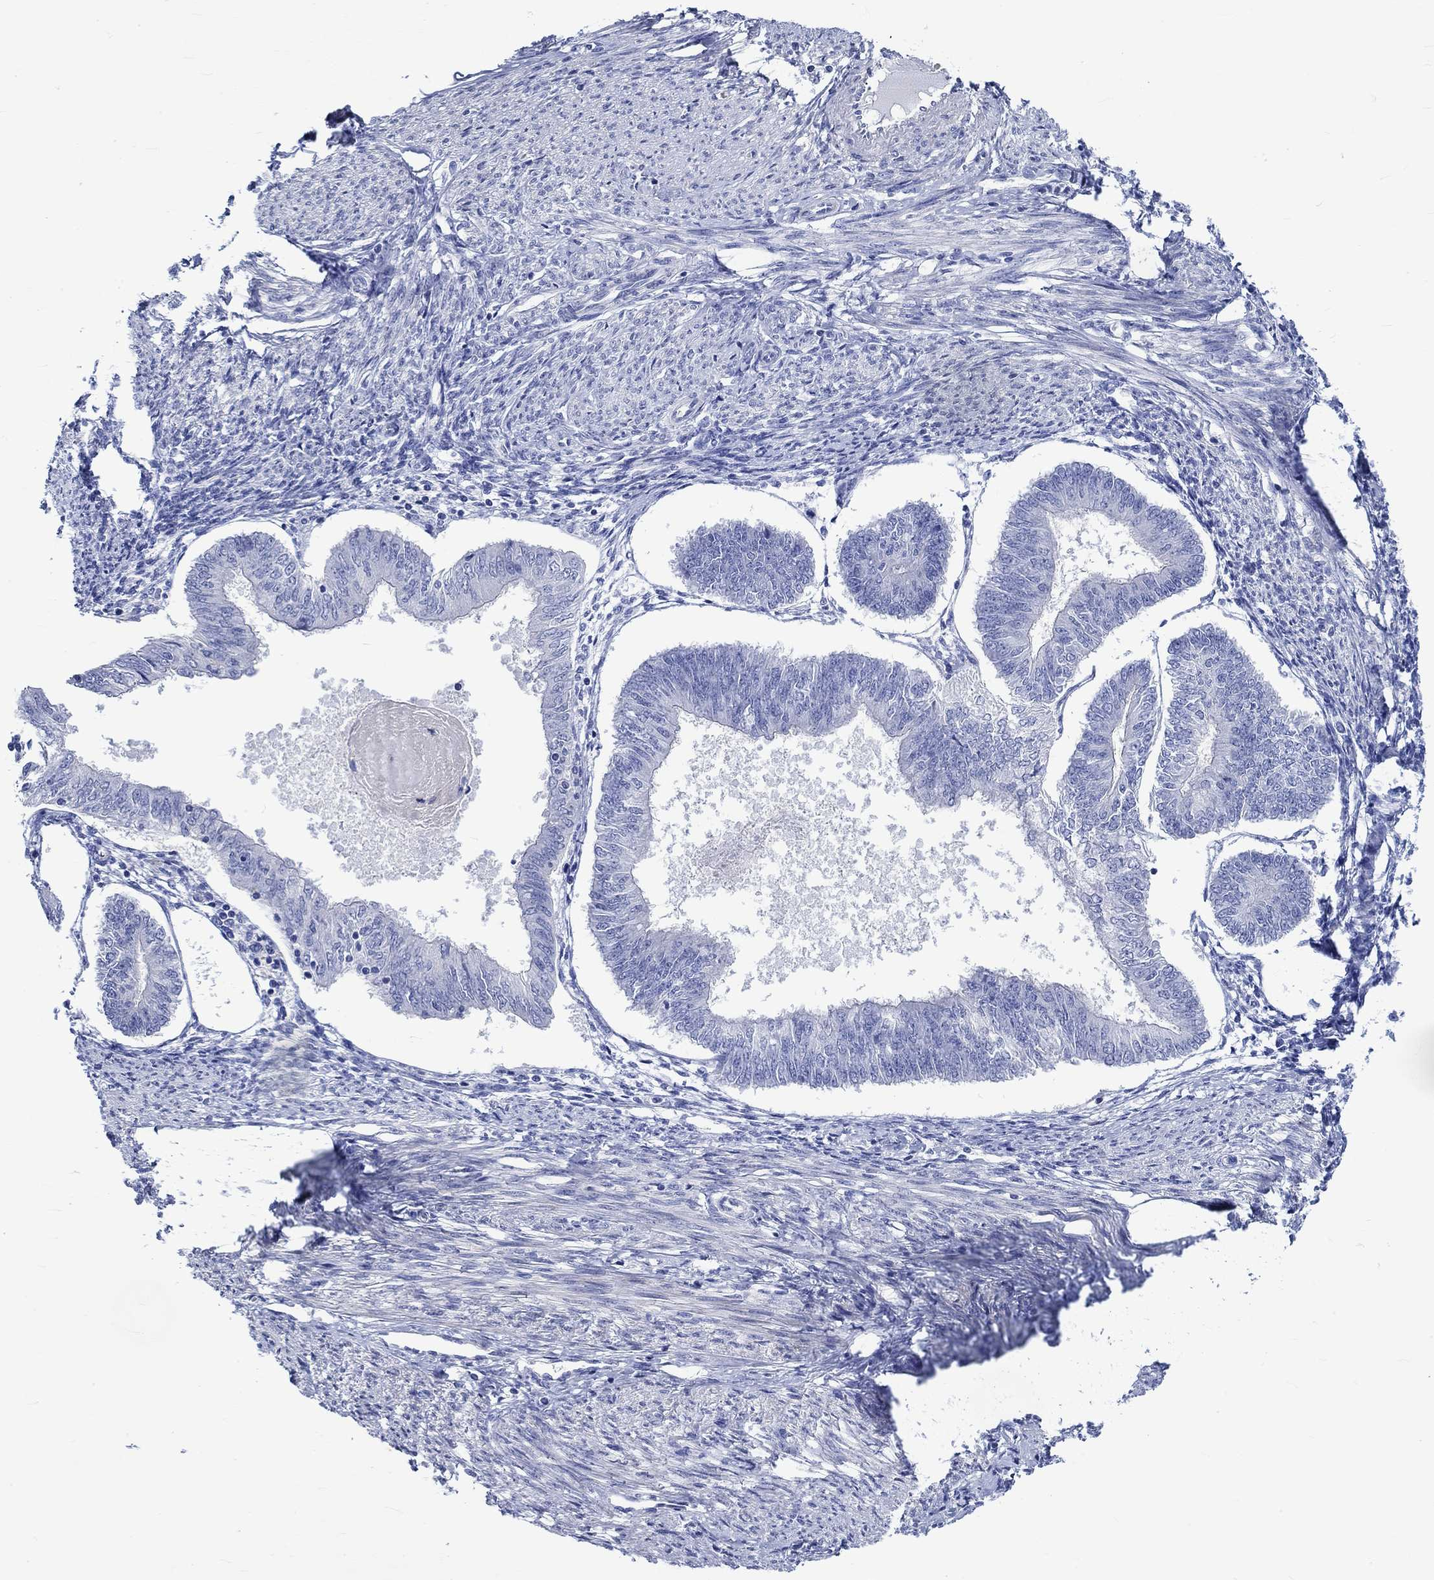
{"staining": {"intensity": "negative", "quantity": "none", "location": "none"}, "tissue": "endometrial cancer", "cell_type": "Tumor cells", "image_type": "cancer", "snomed": [{"axis": "morphology", "description": "Adenocarcinoma, NOS"}, {"axis": "topography", "description": "Endometrium"}], "caption": "This photomicrograph is of endometrial cancer stained with immunohistochemistry (IHC) to label a protein in brown with the nuclei are counter-stained blue. There is no expression in tumor cells. (DAB (3,3'-diaminobenzidine) immunohistochemistry (IHC) with hematoxylin counter stain).", "gene": "NRIP3", "patient": {"sex": "female", "age": 58}}